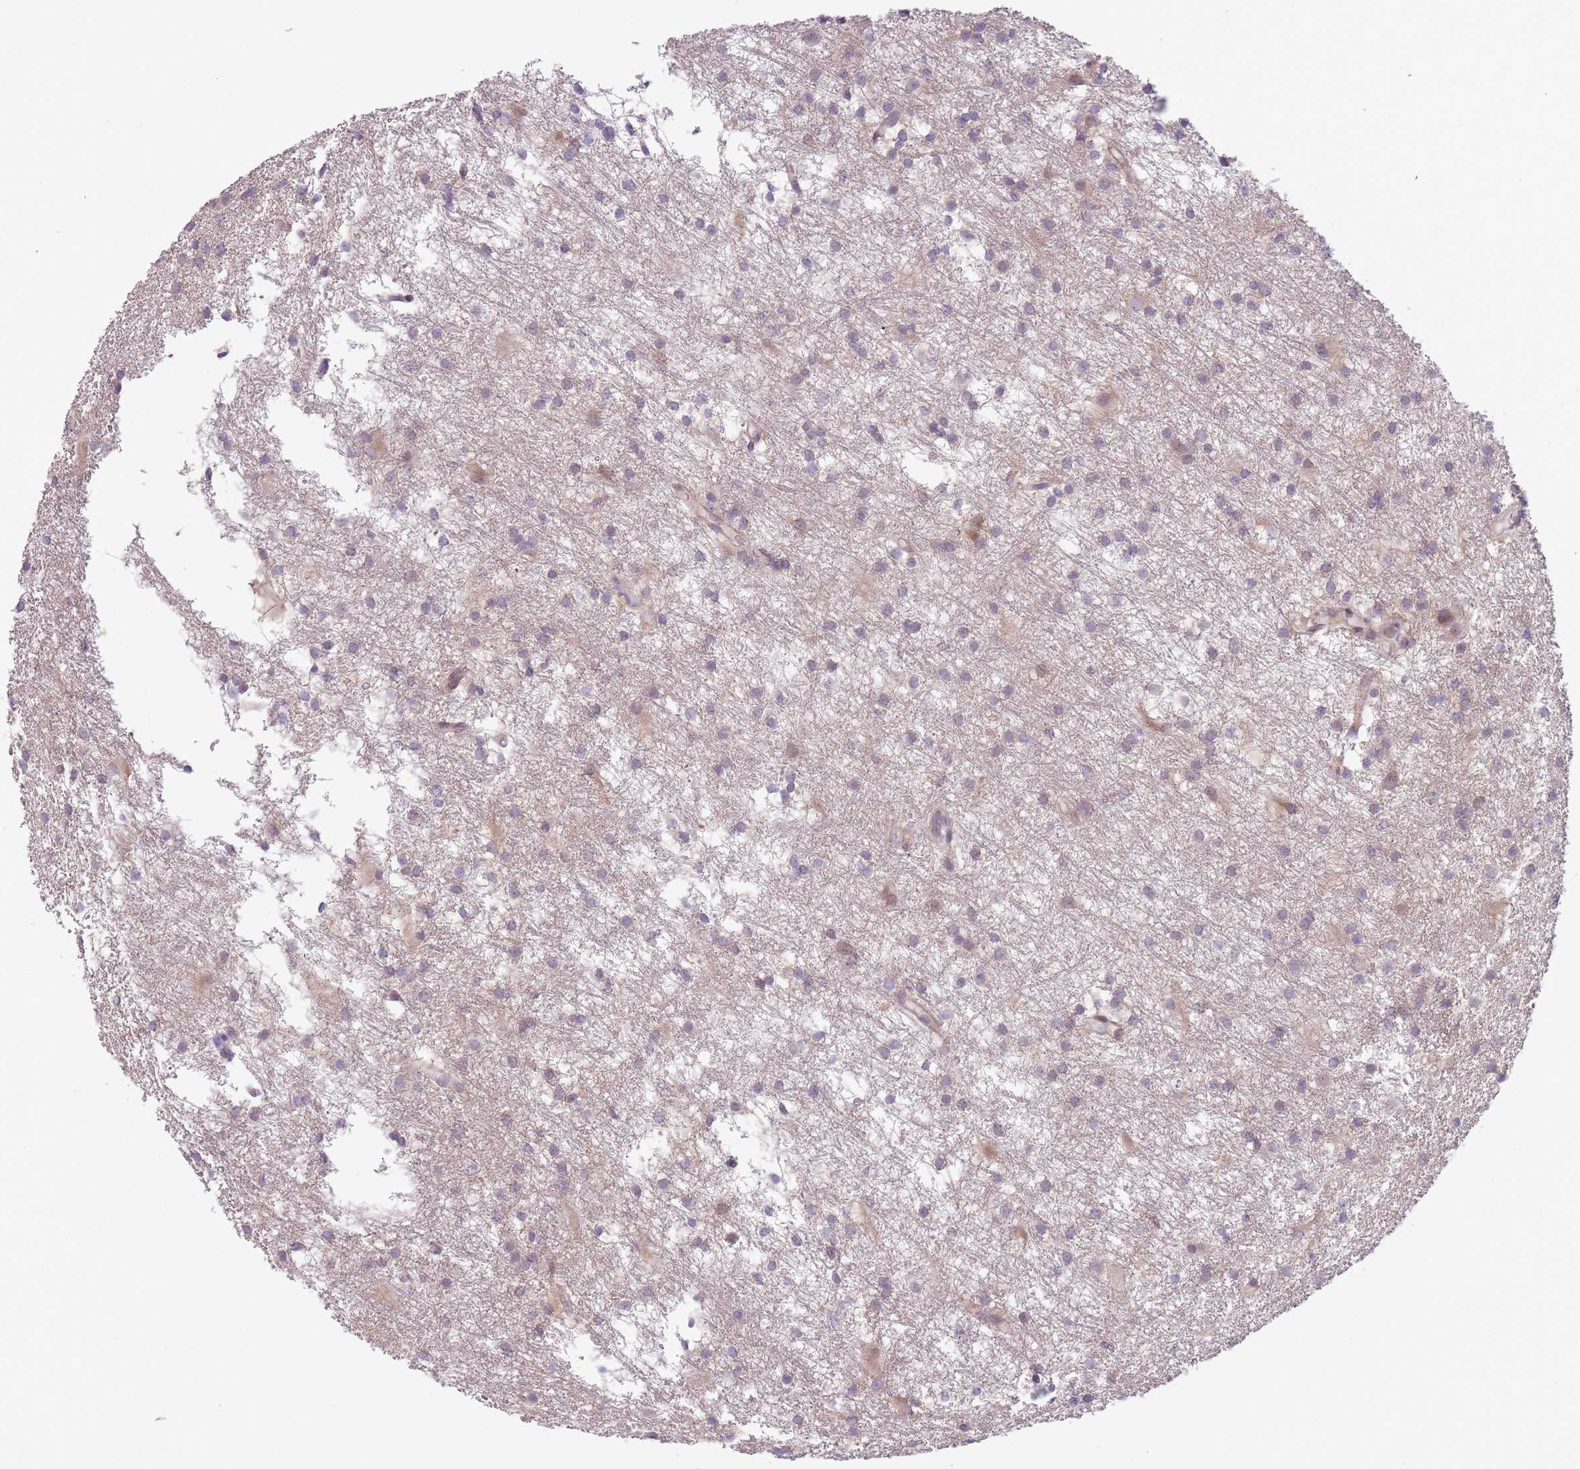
{"staining": {"intensity": "weak", "quantity": "<25%", "location": "cytoplasmic/membranous"}, "tissue": "glioma", "cell_type": "Tumor cells", "image_type": "cancer", "snomed": [{"axis": "morphology", "description": "Glioma, malignant, High grade"}, {"axis": "topography", "description": "Brain"}], "caption": "DAB immunohistochemical staining of glioma shows no significant staining in tumor cells. (Stains: DAB (3,3'-diaminobenzidine) IHC with hematoxylin counter stain, Microscopy: brightfield microscopy at high magnification).", "gene": "CCND2", "patient": {"sex": "male", "age": 77}}